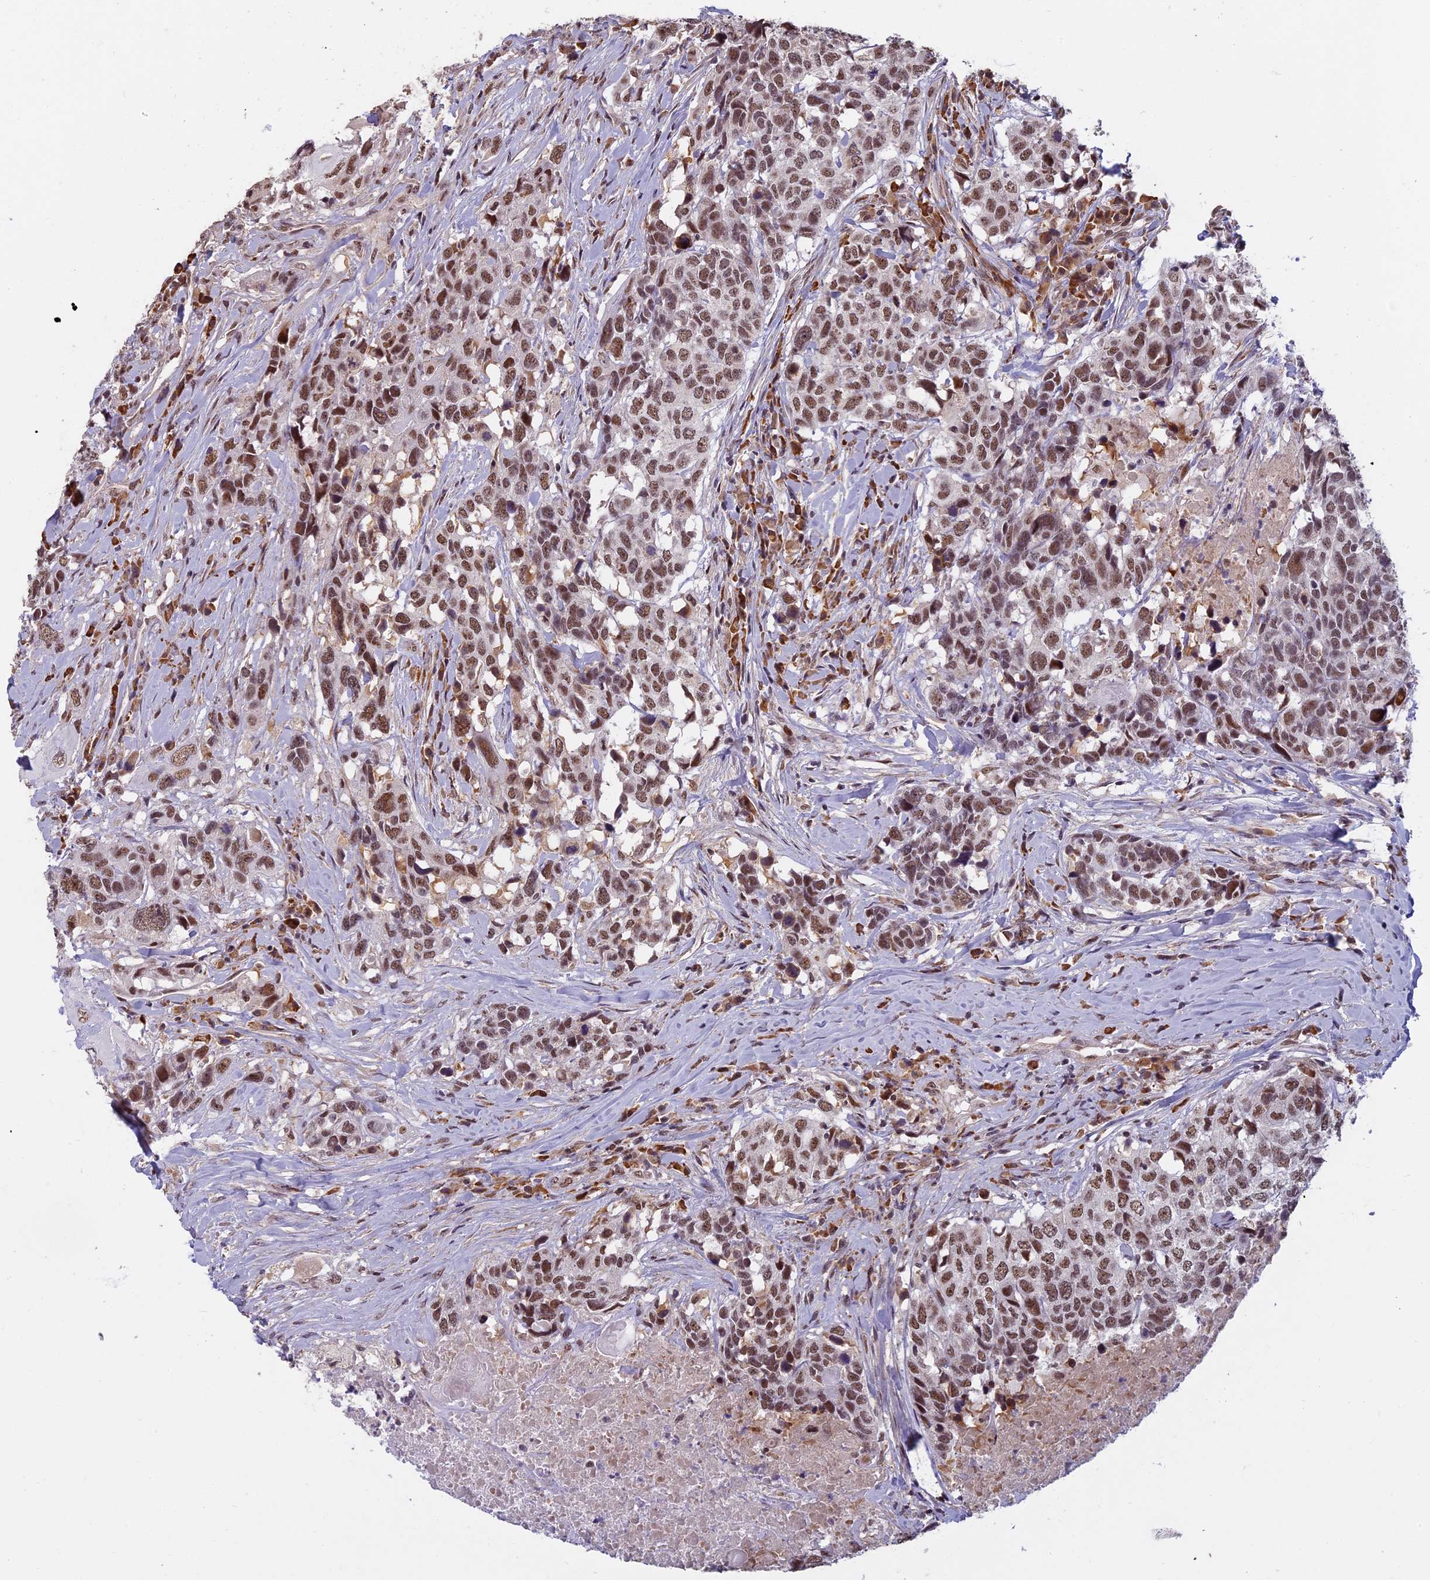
{"staining": {"intensity": "moderate", "quantity": ">75%", "location": "nuclear"}, "tissue": "head and neck cancer", "cell_type": "Tumor cells", "image_type": "cancer", "snomed": [{"axis": "morphology", "description": "Squamous cell carcinoma, NOS"}, {"axis": "topography", "description": "Head-Neck"}], "caption": "Head and neck cancer (squamous cell carcinoma) stained for a protein displays moderate nuclear positivity in tumor cells. Nuclei are stained in blue.", "gene": "MORF4L1", "patient": {"sex": "male", "age": 66}}